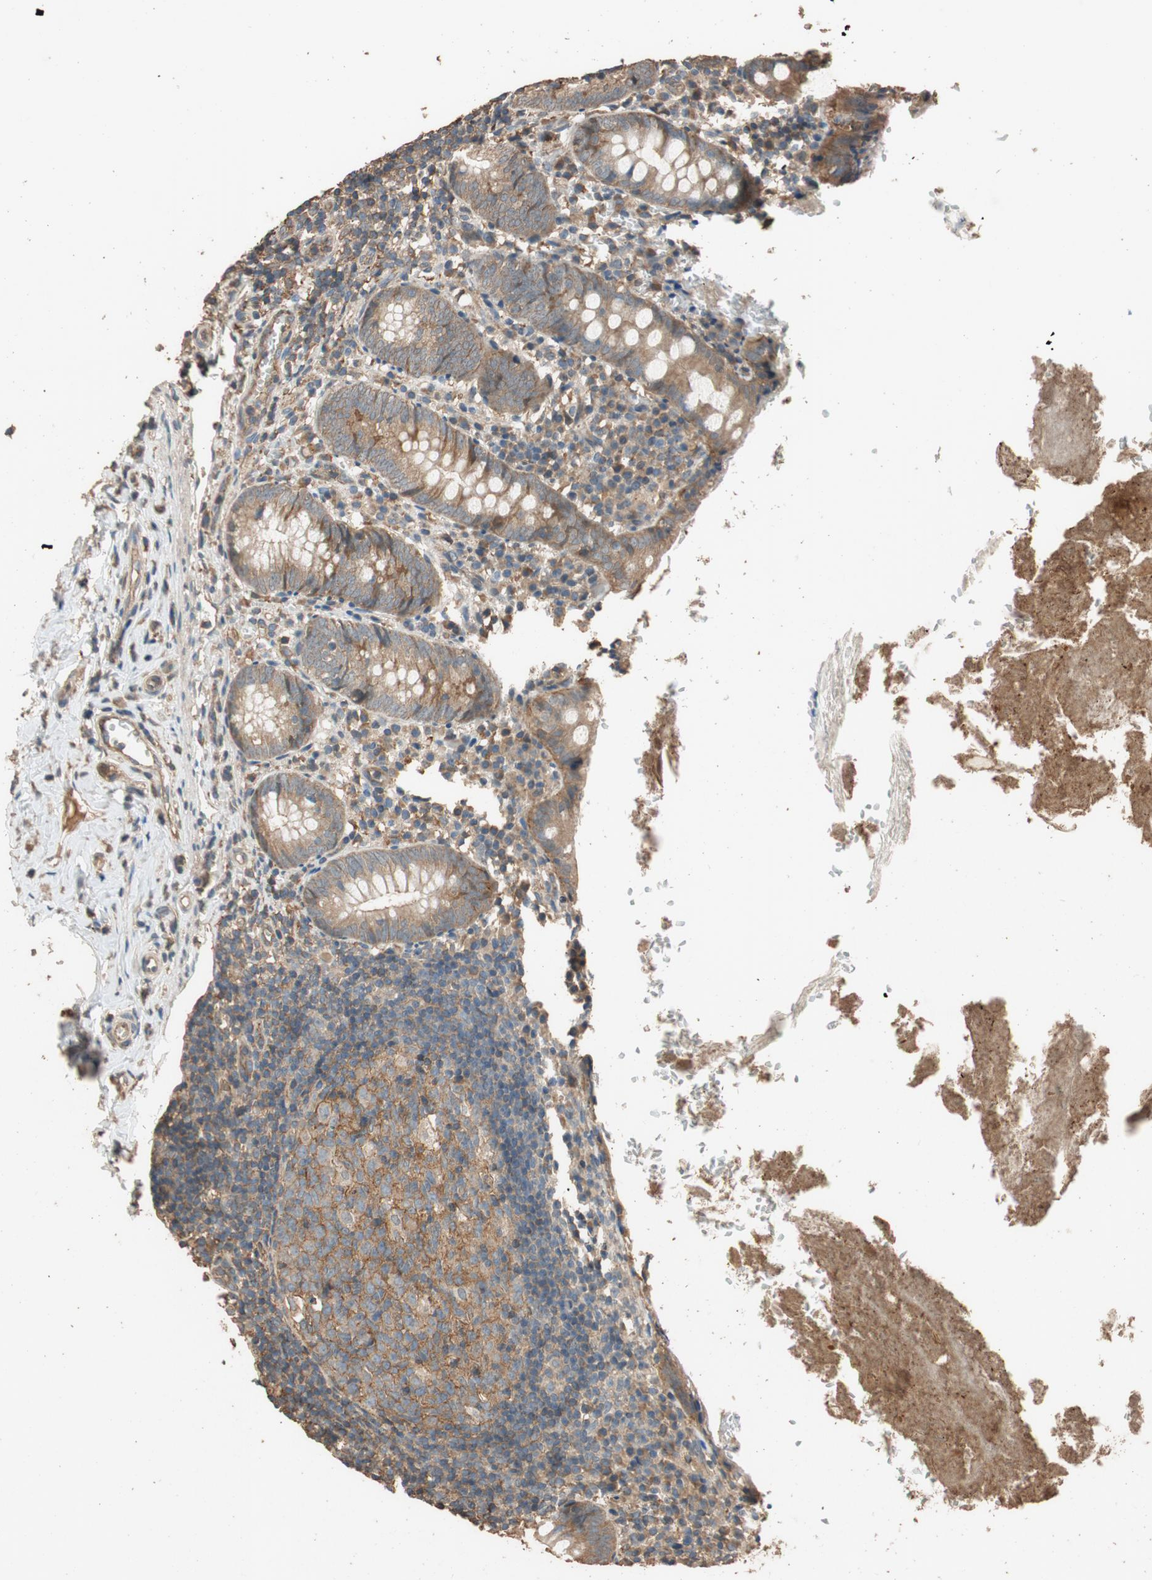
{"staining": {"intensity": "moderate", "quantity": ">75%", "location": "cytoplasmic/membranous"}, "tissue": "appendix", "cell_type": "Glandular cells", "image_type": "normal", "snomed": [{"axis": "morphology", "description": "Normal tissue, NOS"}, {"axis": "topography", "description": "Appendix"}], "caption": "Immunohistochemical staining of unremarkable appendix demonstrates moderate cytoplasmic/membranous protein positivity in approximately >75% of glandular cells. (Brightfield microscopy of DAB IHC at high magnification).", "gene": "MST1R", "patient": {"sex": "female", "age": 10}}